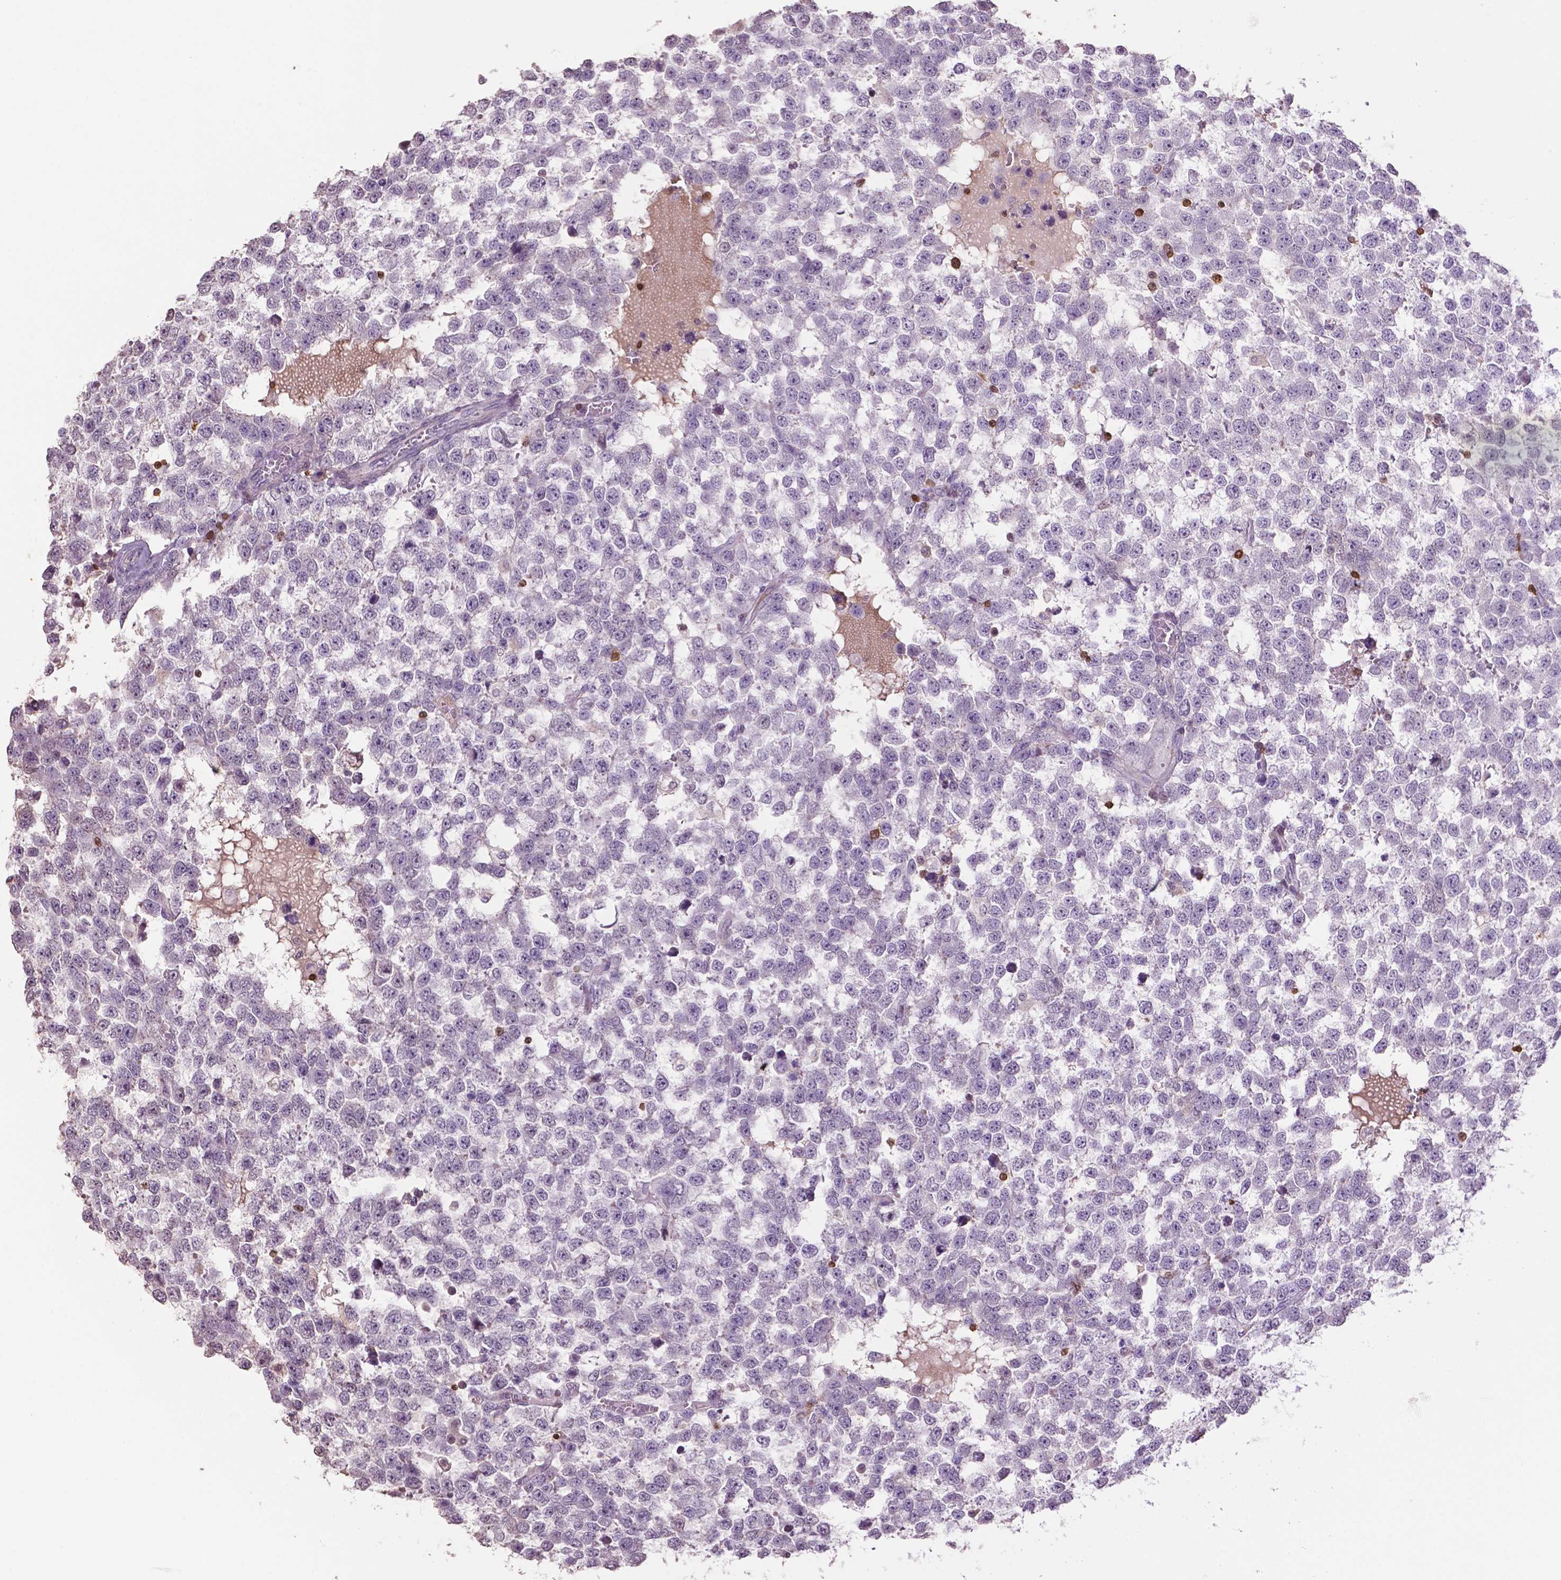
{"staining": {"intensity": "negative", "quantity": "none", "location": "none"}, "tissue": "testis cancer", "cell_type": "Tumor cells", "image_type": "cancer", "snomed": [{"axis": "morphology", "description": "Normal tissue, NOS"}, {"axis": "morphology", "description": "Seminoma, NOS"}, {"axis": "topography", "description": "Testis"}, {"axis": "topography", "description": "Epididymis"}], "caption": "Testis cancer (seminoma) was stained to show a protein in brown. There is no significant positivity in tumor cells.", "gene": "TBC1D10C", "patient": {"sex": "male", "age": 34}}